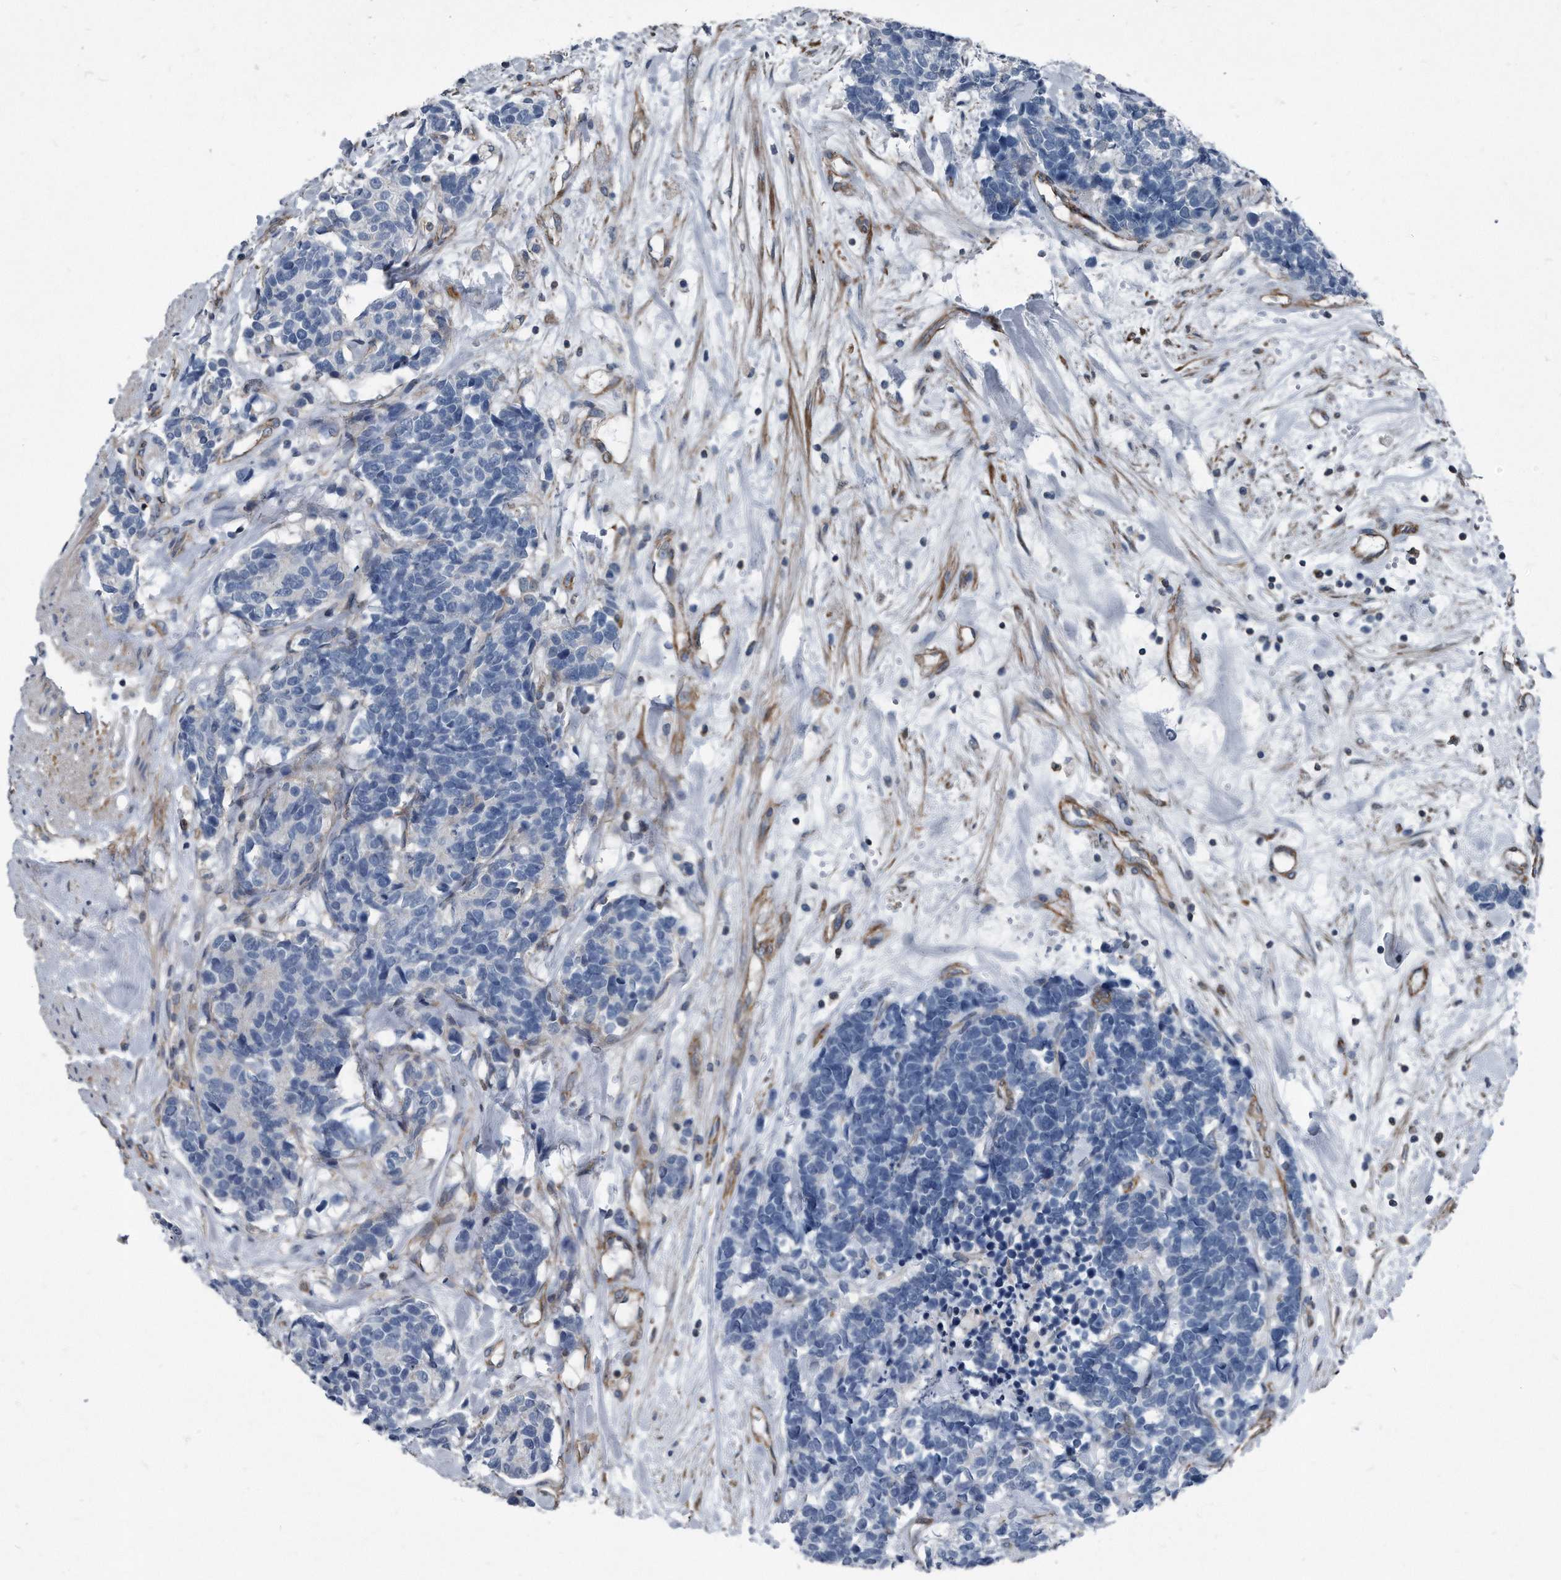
{"staining": {"intensity": "negative", "quantity": "none", "location": "none"}, "tissue": "carcinoid", "cell_type": "Tumor cells", "image_type": "cancer", "snomed": [{"axis": "morphology", "description": "Carcinoma, NOS"}, {"axis": "morphology", "description": "Carcinoid, malignant, NOS"}, {"axis": "topography", "description": "Urinary bladder"}], "caption": "Immunohistochemistry (IHC) micrograph of human carcinoid stained for a protein (brown), which demonstrates no positivity in tumor cells.", "gene": "PLEC", "patient": {"sex": "male", "age": 57}}